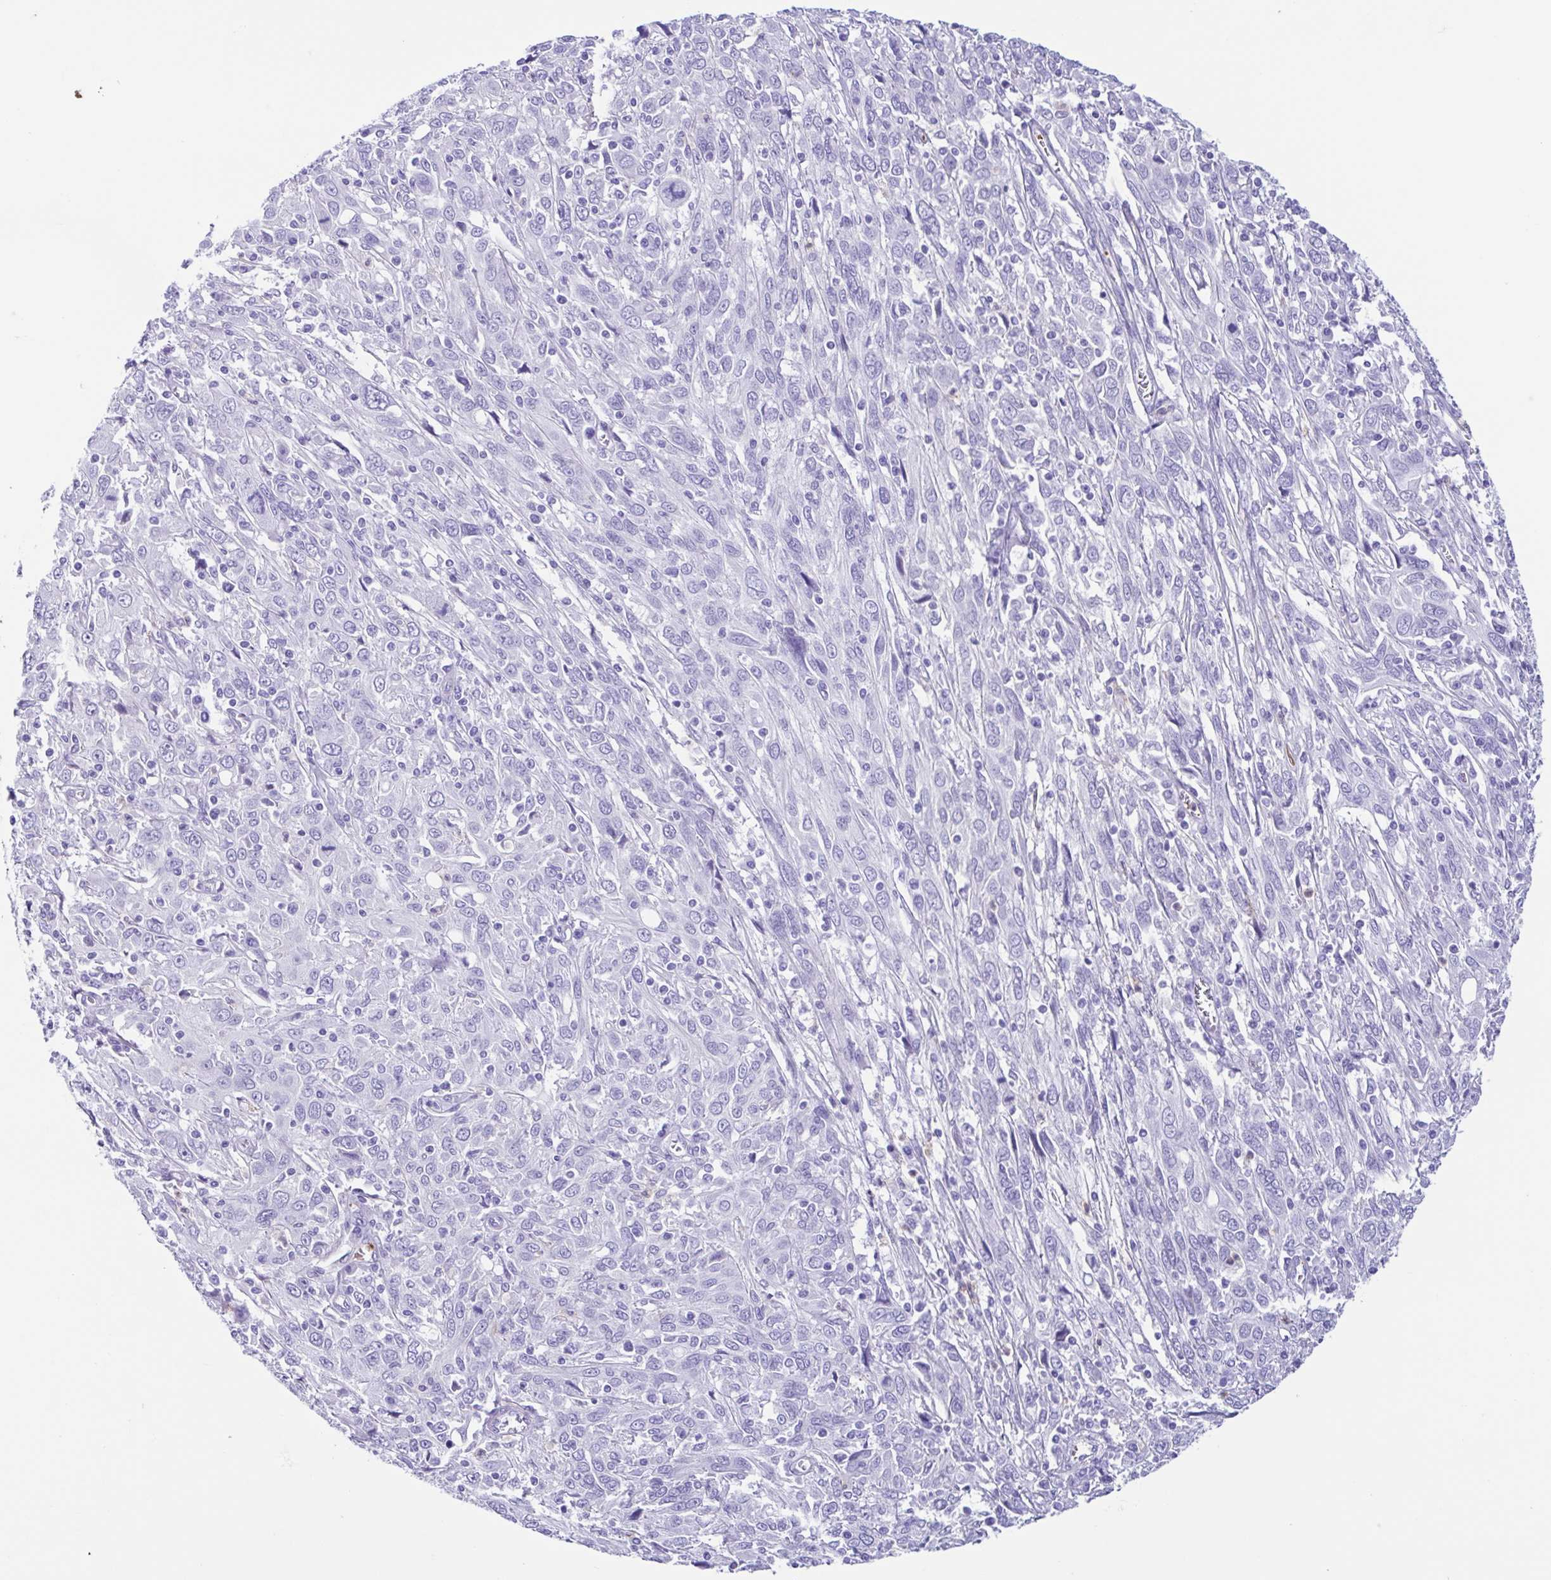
{"staining": {"intensity": "negative", "quantity": "none", "location": "none"}, "tissue": "cervical cancer", "cell_type": "Tumor cells", "image_type": "cancer", "snomed": [{"axis": "morphology", "description": "Squamous cell carcinoma, NOS"}, {"axis": "topography", "description": "Cervix"}], "caption": "Tumor cells are negative for brown protein staining in squamous cell carcinoma (cervical).", "gene": "CYP11B1", "patient": {"sex": "female", "age": 46}}